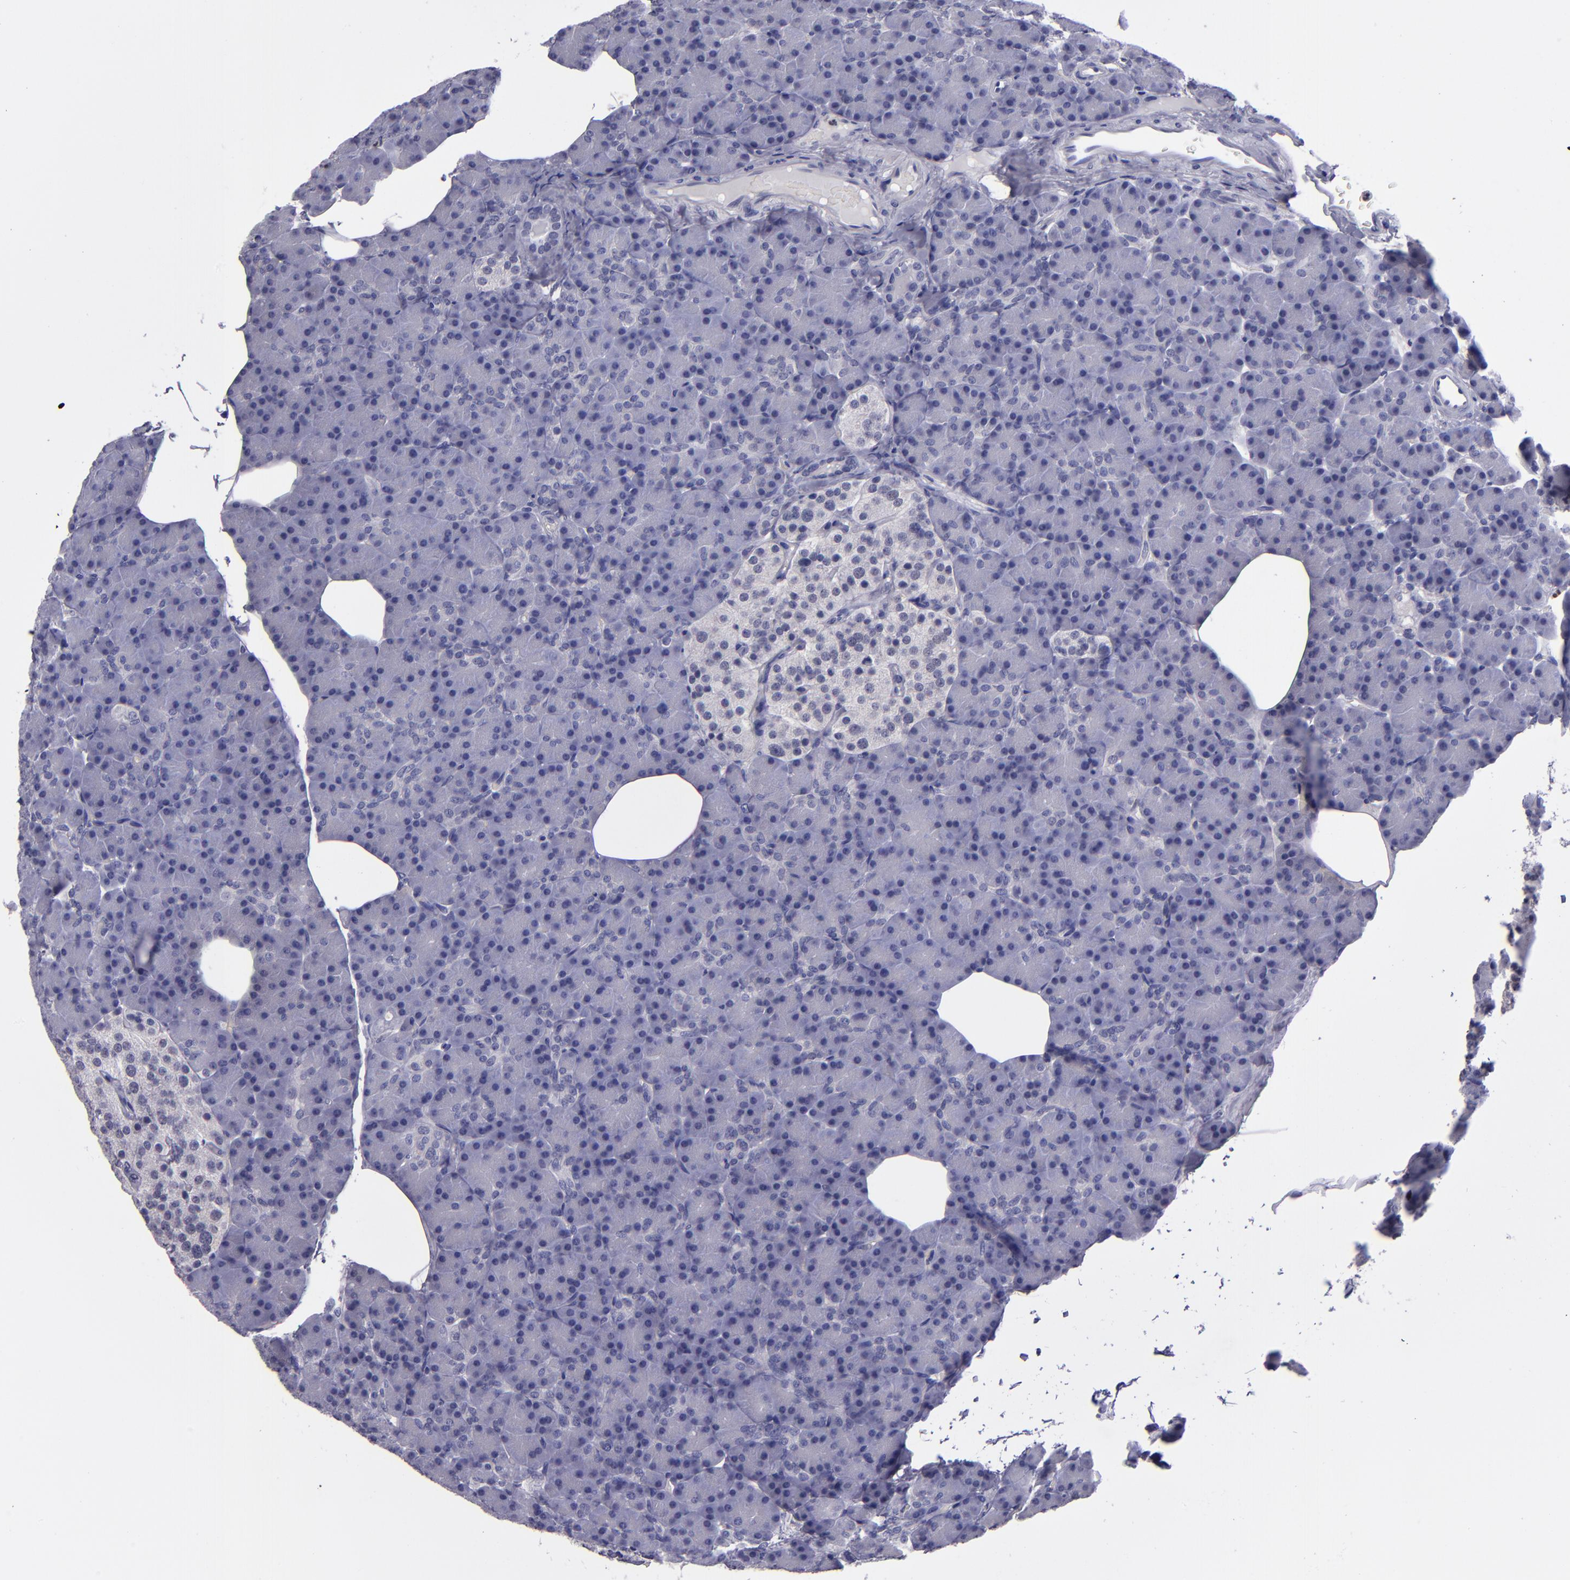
{"staining": {"intensity": "negative", "quantity": "none", "location": "none"}, "tissue": "pancreas", "cell_type": "Exocrine glandular cells", "image_type": "normal", "snomed": [{"axis": "morphology", "description": "Normal tissue, NOS"}, {"axis": "topography", "description": "Pancreas"}], "caption": "Immunohistochemistry histopathology image of unremarkable human pancreas stained for a protein (brown), which exhibits no positivity in exocrine glandular cells.", "gene": "CEBPE", "patient": {"sex": "female", "age": 43}}